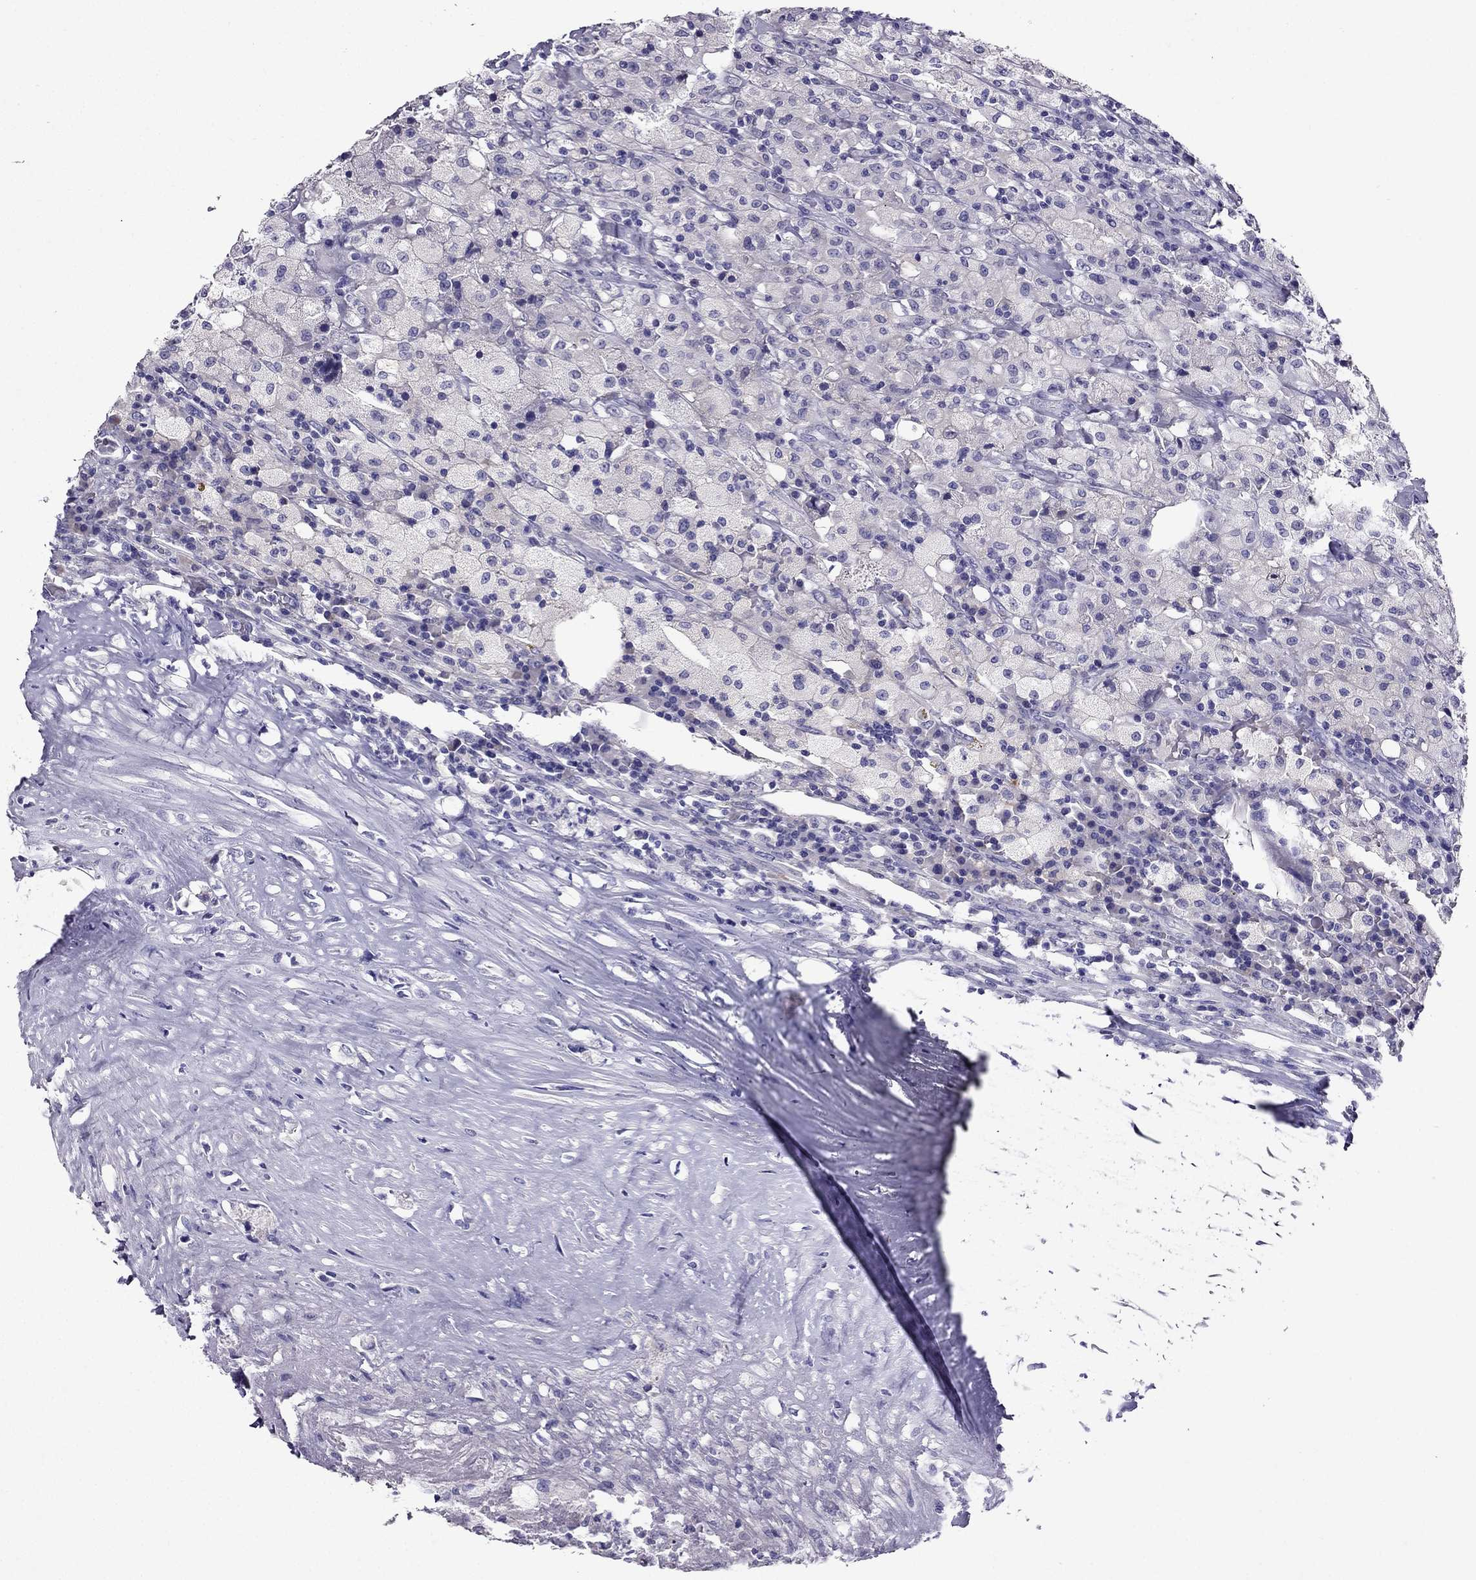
{"staining": {"intensity": "negative", "quantity": "none", "location": "none"}, "tissue": "testis cancer", "cell_type": "Tumor cells", "image_type": "cancer", "snomed": [{"axis": "morphology", "description": "Necrosis, NOS"}, {"axis": "morphology", "description": "Carcinoma, Embryonal, NOS"}, {"axis": "topography", "description": "Testis"}], "caption": "This is a photomicrograph of immunohistochemistry staining of embryonal carcinoma (testis), which shows no expression in tumor cells.", "gene": "ZNF541", "patient": {"sex": "male", "age": 19}}